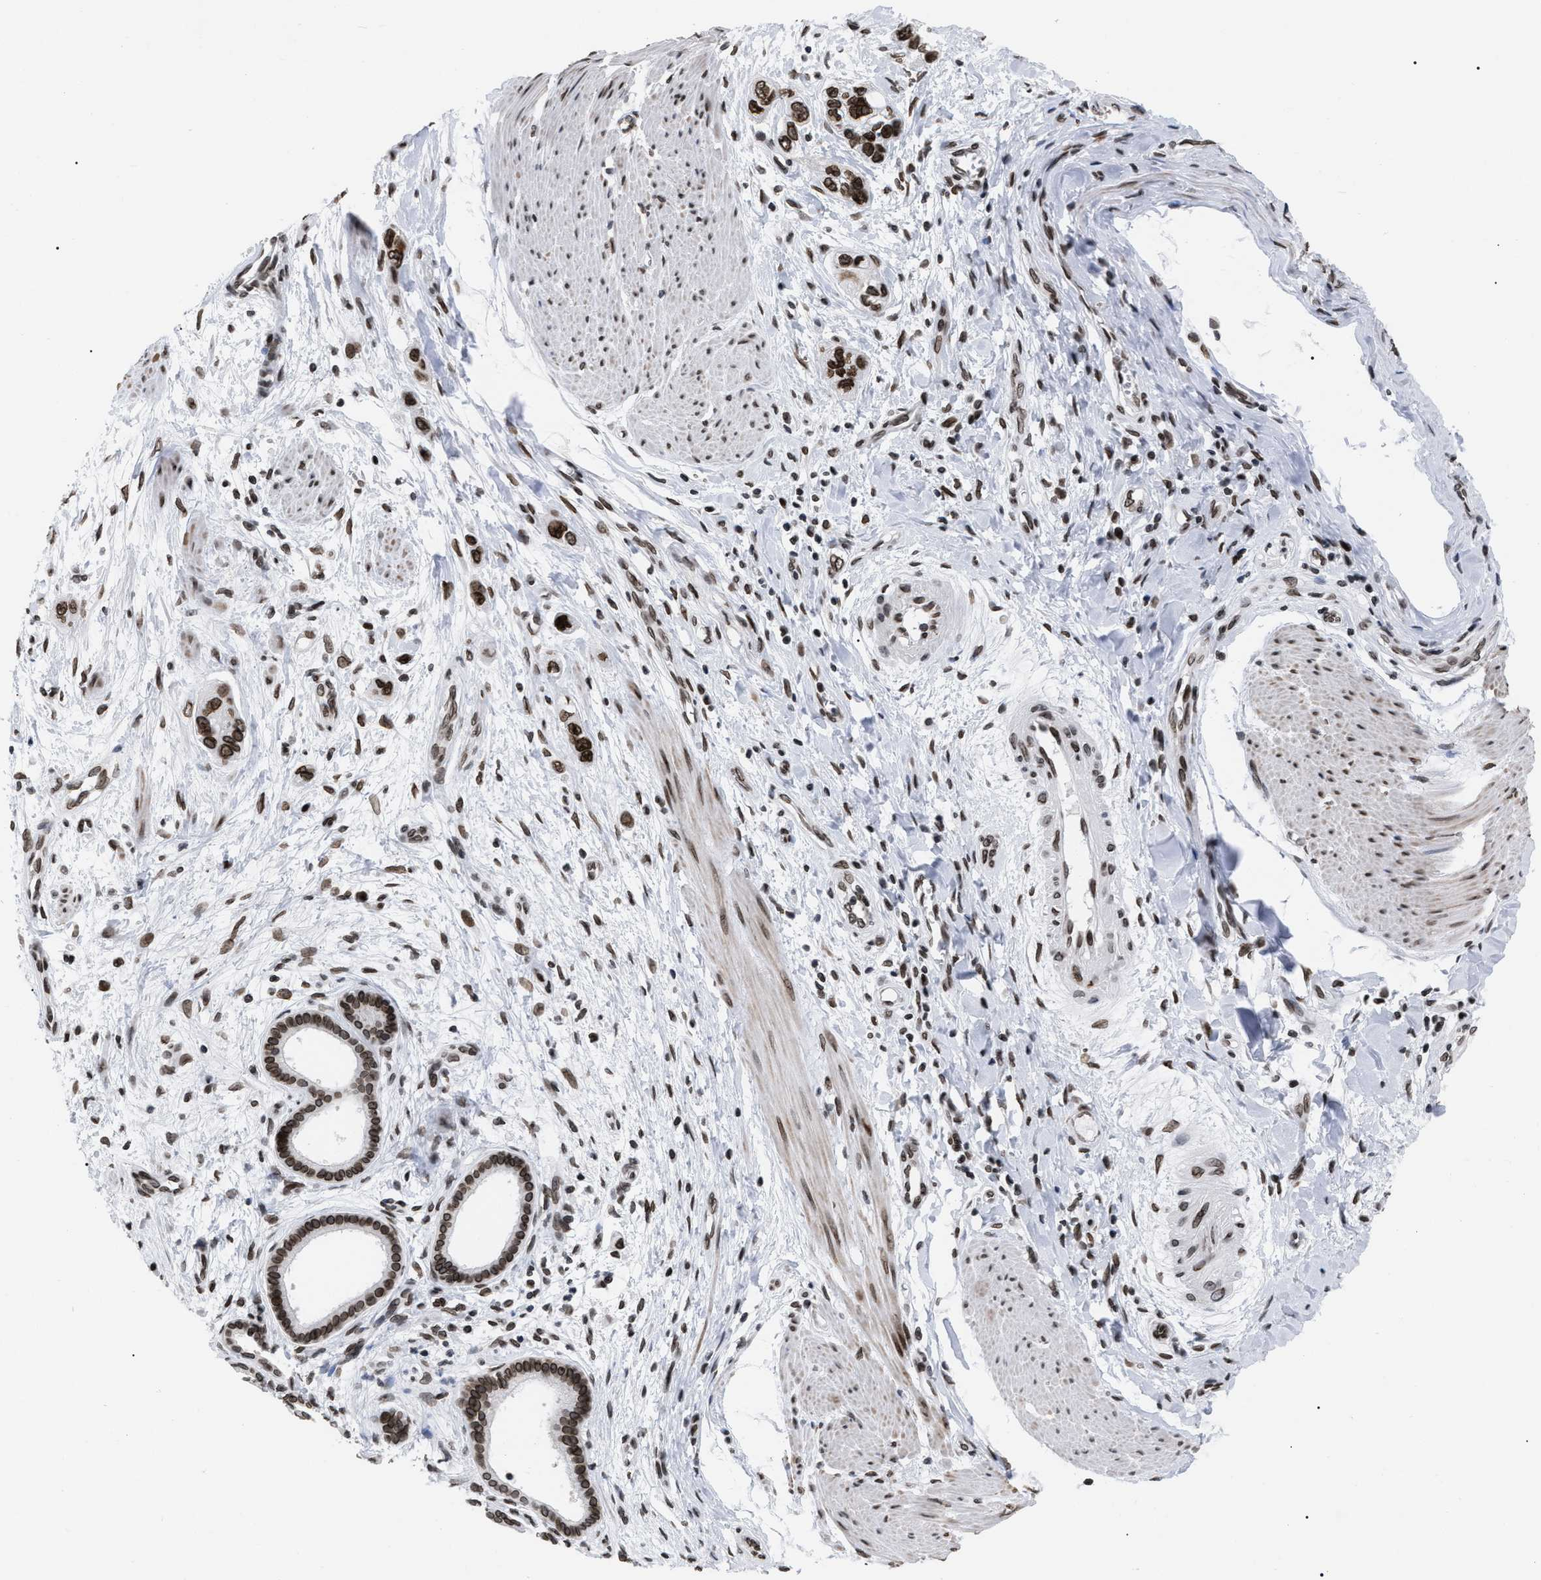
{"staining": {"intensity": "strong", "quantity": ">75%", "location": "cytoplasmic/membranous,nuclear"}, "tissue": "pancreatic cancer", "cell_type": "Tumor cells", "image_type": "cancer", "snomed": [{"axis": "morphology", "description": "Adenocarcinoma, NOS"}, {"axis": "topography", "description": "Pancreas"}], "caption": "Tumor cells show high levels of strong cytoplasmic/membranous and nuclear staining in approximately >75% of cells in pancreatic cancer (adenocarcinoma). Using DAB (3,3'-diaminobenzidine) (brown) and hematoxylin (blue) stains, captured at high magnification using brightfield microscopy.", "gene": "TPR", "patient": {"sex": "male", "age": 74}}